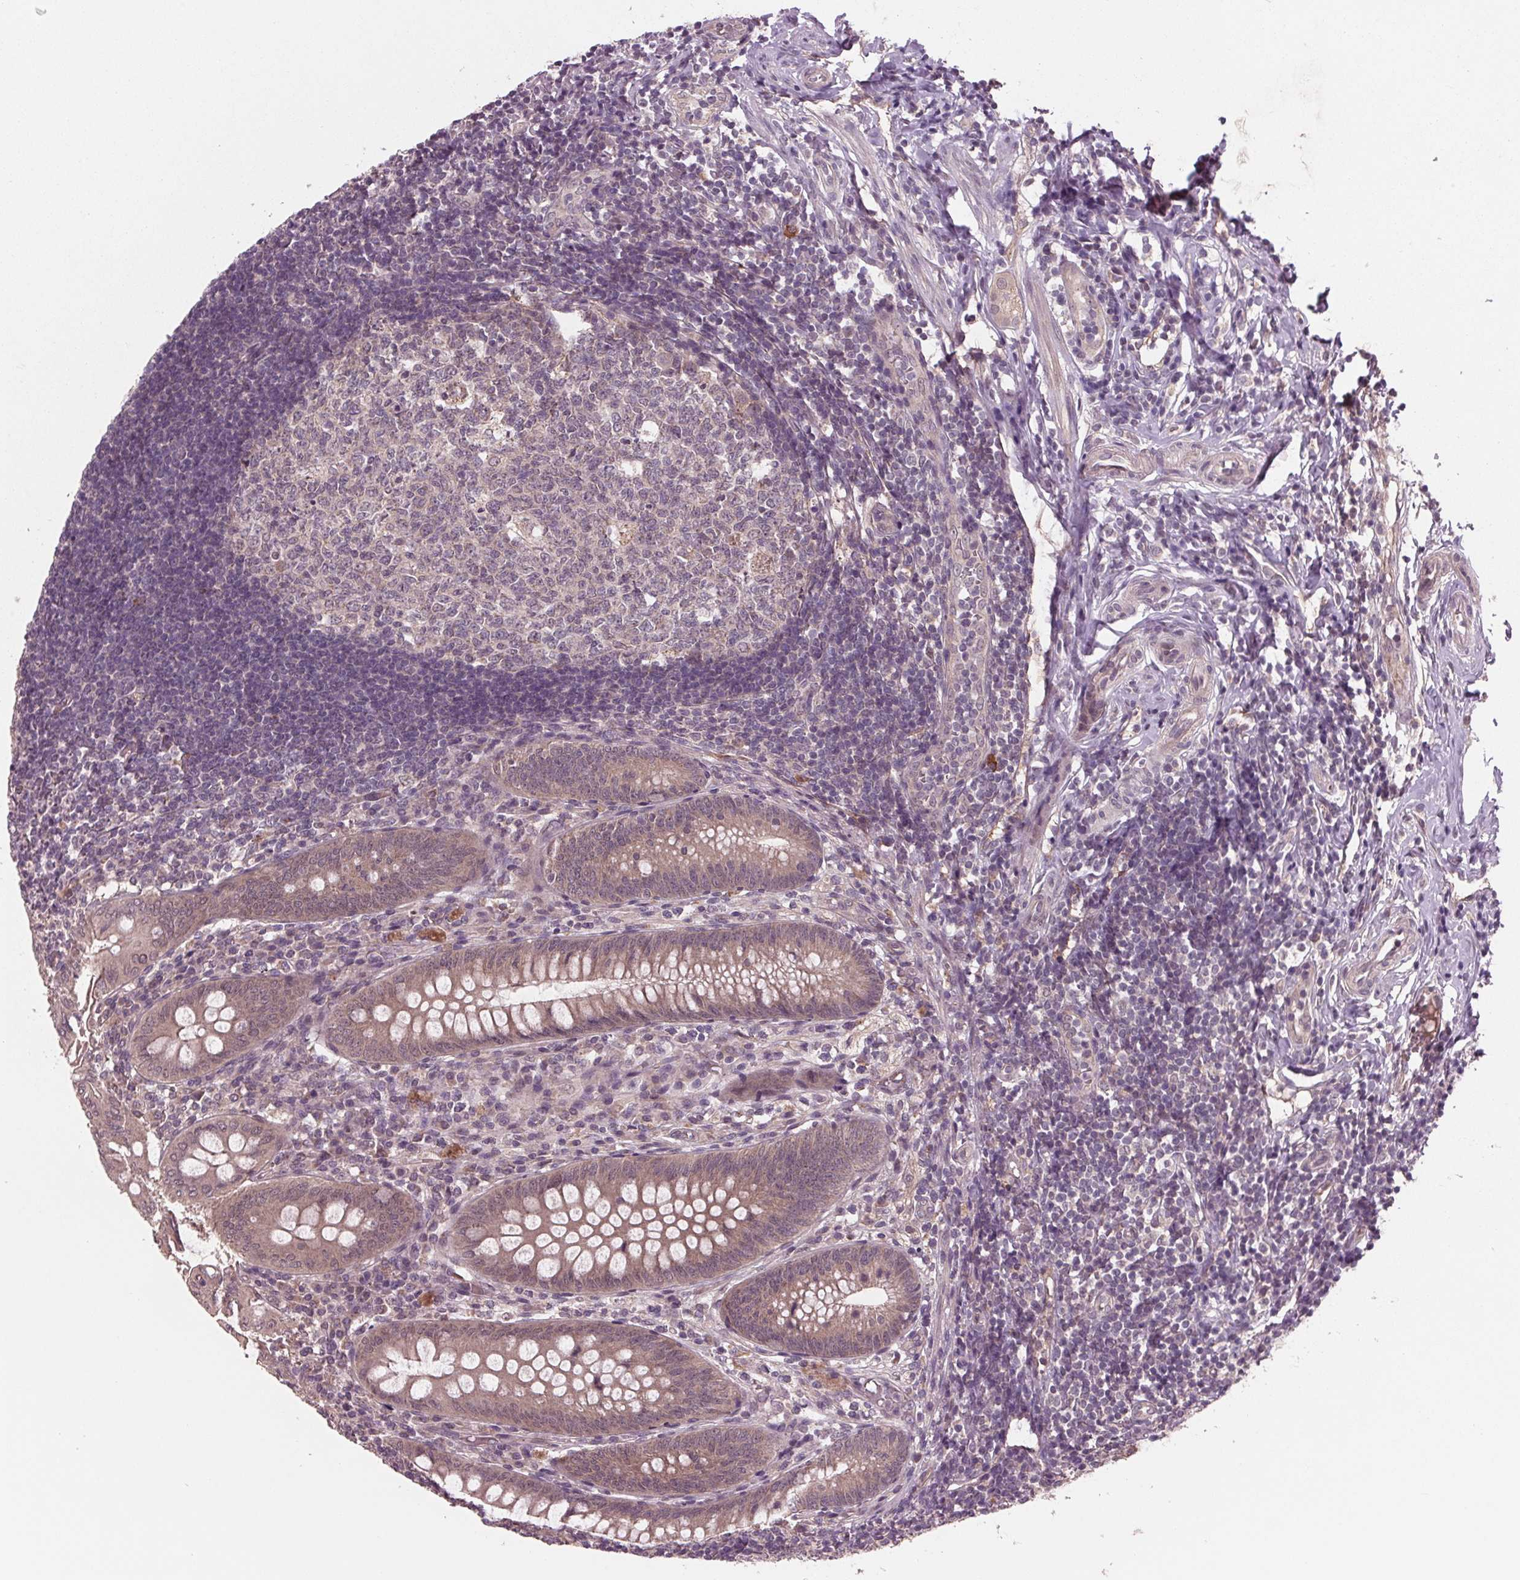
{"staining": {"intensity": "moderate", "quantity": ">75%", "location": "cytoplasmic/membranous"}, "tissue": "appendix", "cell_type": "Glandular cells", "image_type": "normal", "snomed": [{"axis": "morphology", "description": "Normal tissue, NOS"}, {"axis": "morphology", "description": "Inflammation, NOS"}, {"axis": "topography", "description": "Appendix"}], "caption": "This image shows immunohistochemistry staining of benign human appendix, with medium moderate cytoplasmic/membranous positivity in about >75% of glandular cells.", "gene": "MAPK8", "patient": {"sex": "male", "age": 16}}